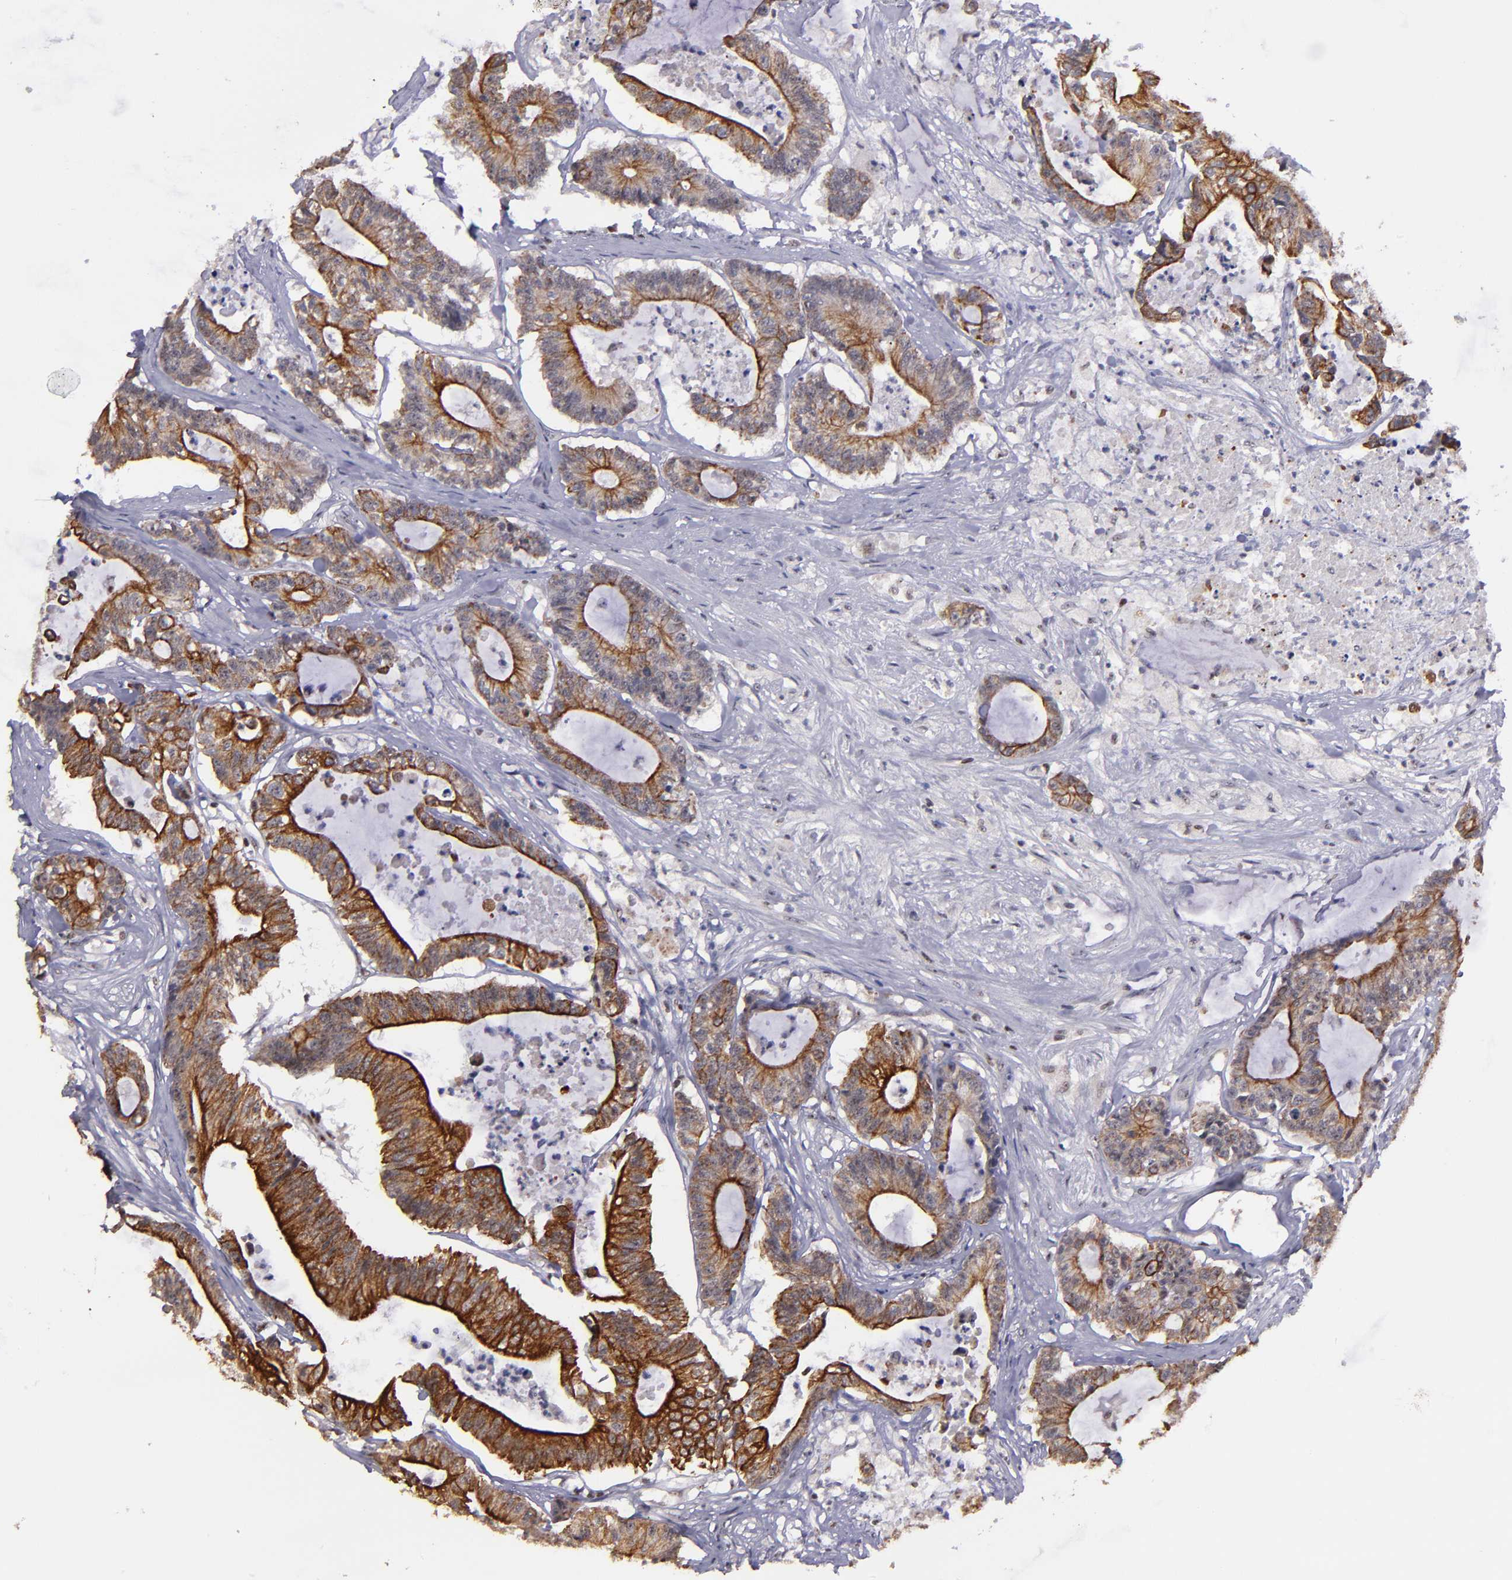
{"staining": {"intensity": "moderate", "quantity": ">75%", "location": "cytoplasmic/membranous"}, "tissue": "colorectal cancer", "cell_type": "Tumor cells", "image_type": "cancer", "snomed": [{"axis": "morphology", "description": "Adenocarcinoma, NOS"}, {"axis": "topography", "description": "Colon"}], "caption": "Colorectal cancer (adenocarcinoma) tissue exhibits moderate cytoplasmic/membranous staining in approximately >75% of tumor cells, visualized by immunohistochemistry.", "gene": "DDX24", "patient": {"sex": "female", "age": 84}}